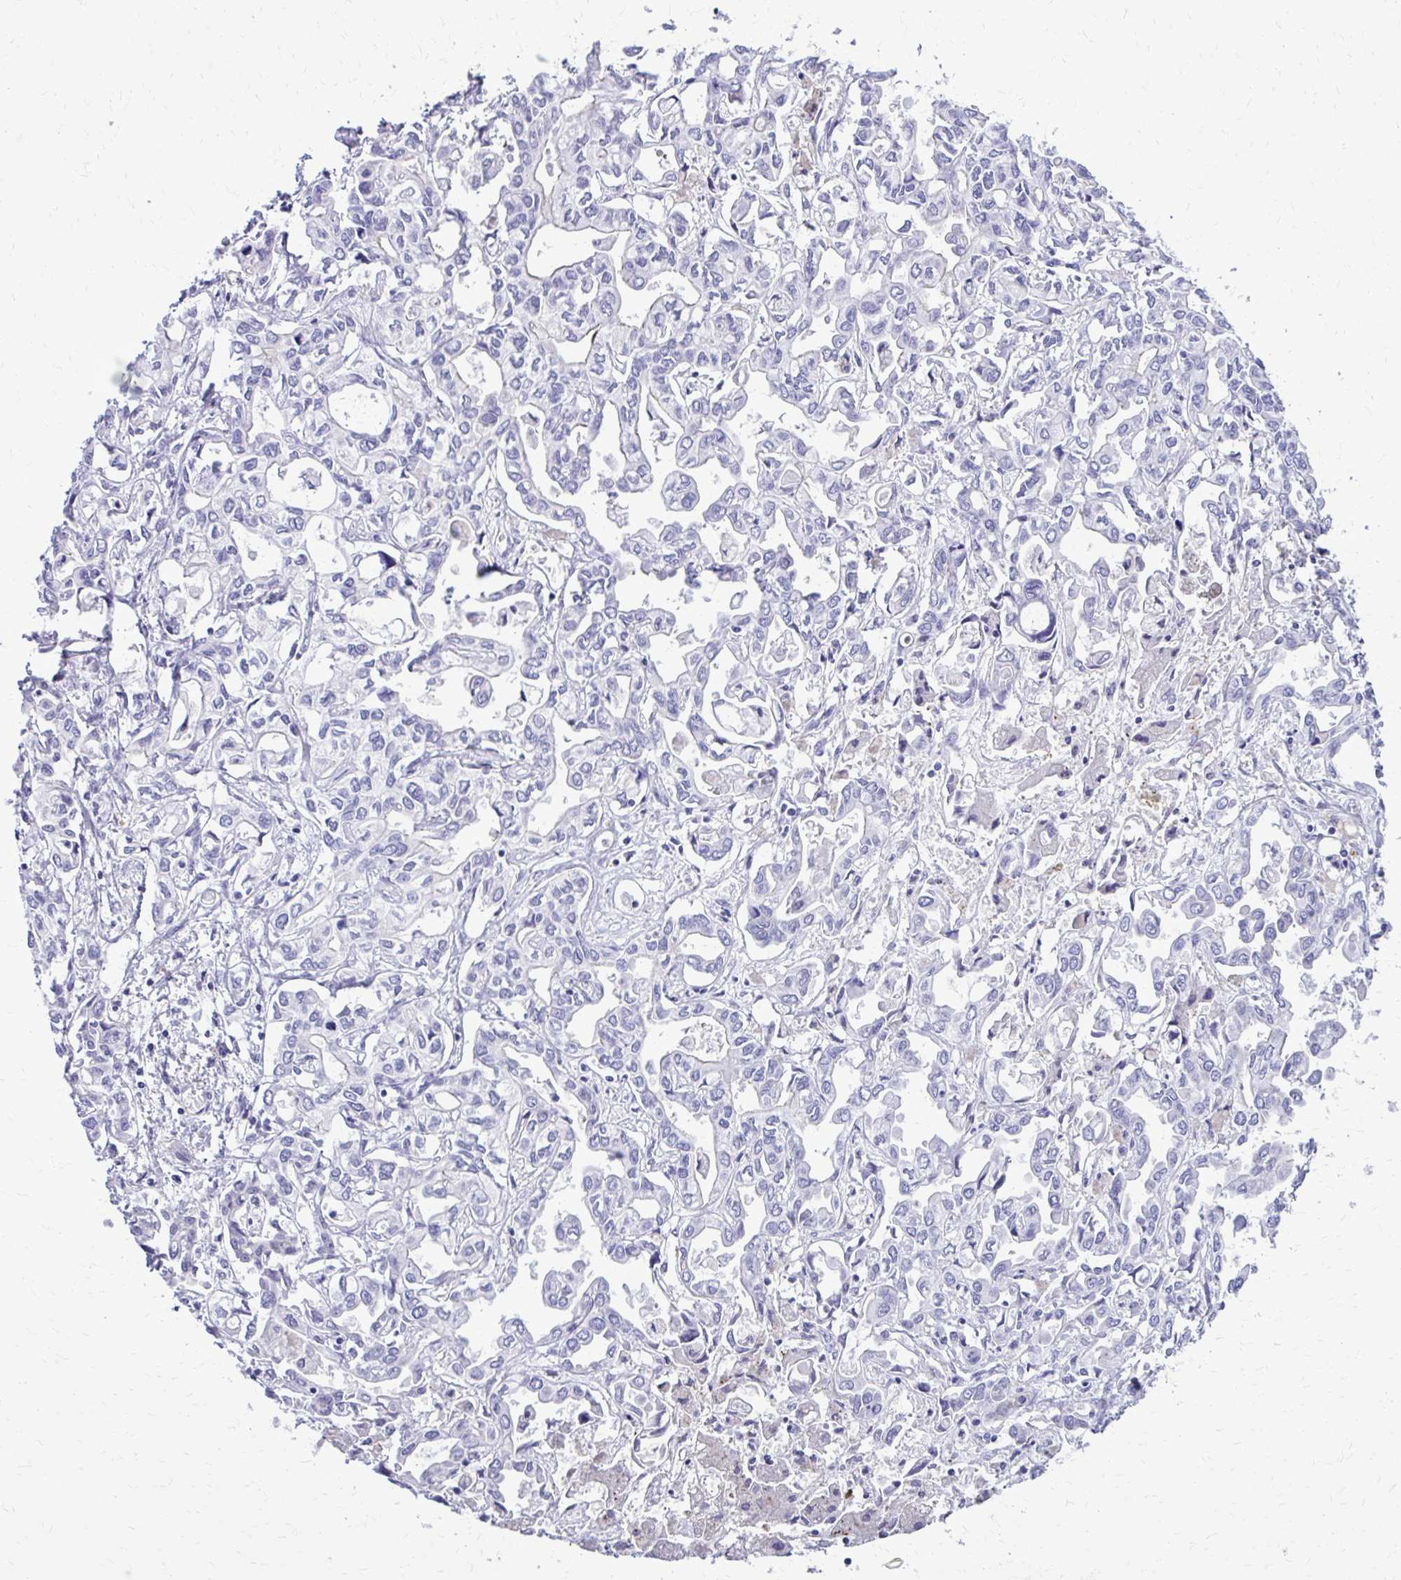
{"staining": {"intensity": "negative", "quantity": "none", "location": "none"}, "tissue": "liver cancer", "cell_type": "Tumor cells", "image_type": "cancer", "snomed": [{"axis": "morphology", "description": "Cholangiocarcinoma"}, {"axis": "topography", "description": "Liver"}], "caption": "DAB (3,3'-diaminobenzidine) immunohistochemical staining of human liver cancer demonstrates no significant positivity in tumor cells.", "gene": "RASL11B", "patient": {"sex": "female", "age": 64}}